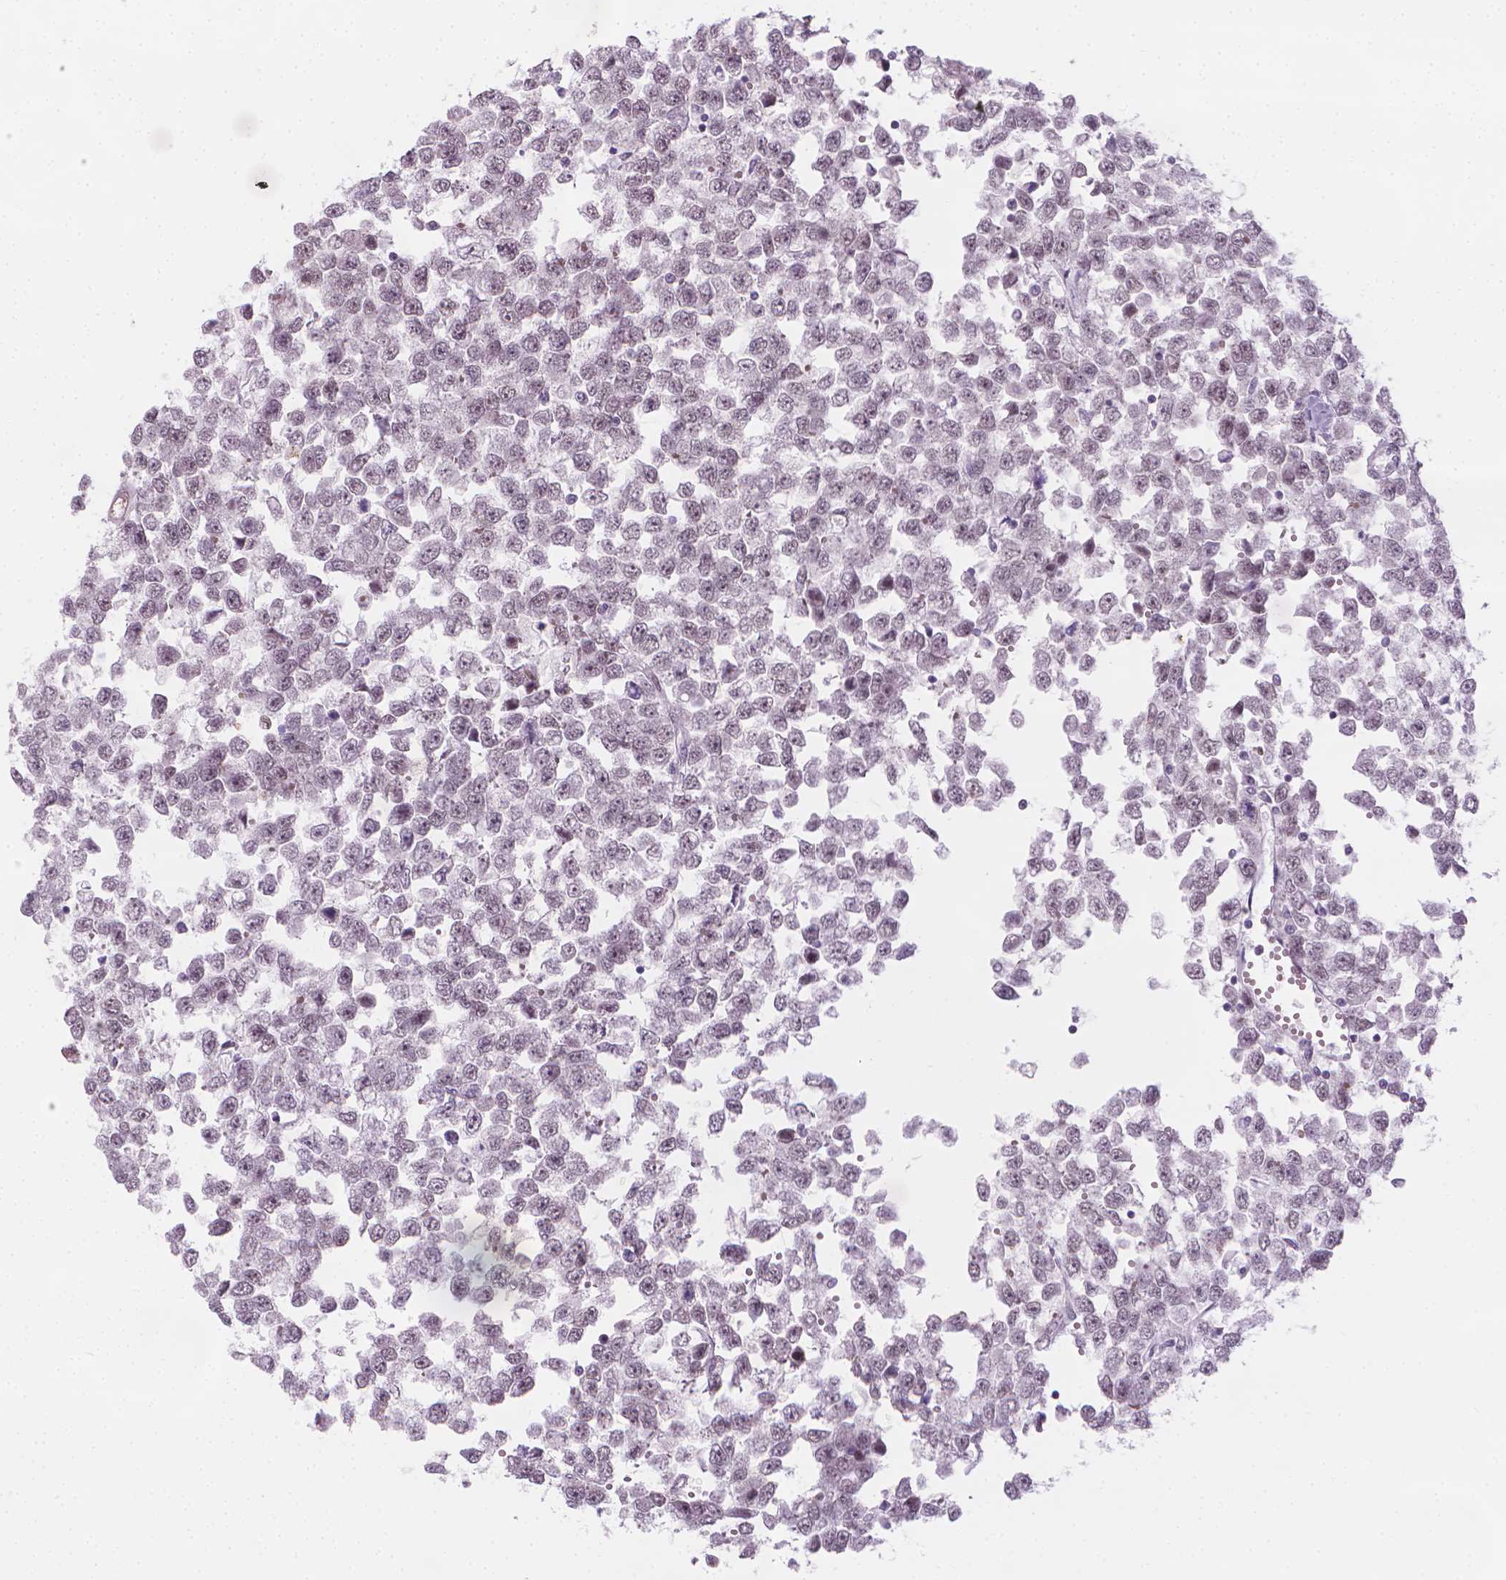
{"staining": {"intensity": "weak", "quantity": "25%-75%", "location": "nuclear"}, "tissue": "testis cancer", "cell_type": "Tumor cells", "image_type": "cancer", "snomed": [{"axis": "morphology", "description": "Normal tissue, NOS"}, {"axis": "morphology", "description": "Seminoma, NOS"}, {"axis": "topography", "description": "Testis"}, {"axis": "topography", "description": "Epididymis"}], "caption": "Immunohistochemical staining of human seminoma (testis) exhibits low levels of weak nuclear expression in about 25%-75% of tumor cells. (Brightfield microscopy of DAB IHC at high magnification).", "gene": "CDKN1C", "patient": {"sex": "male", "age": 34}}